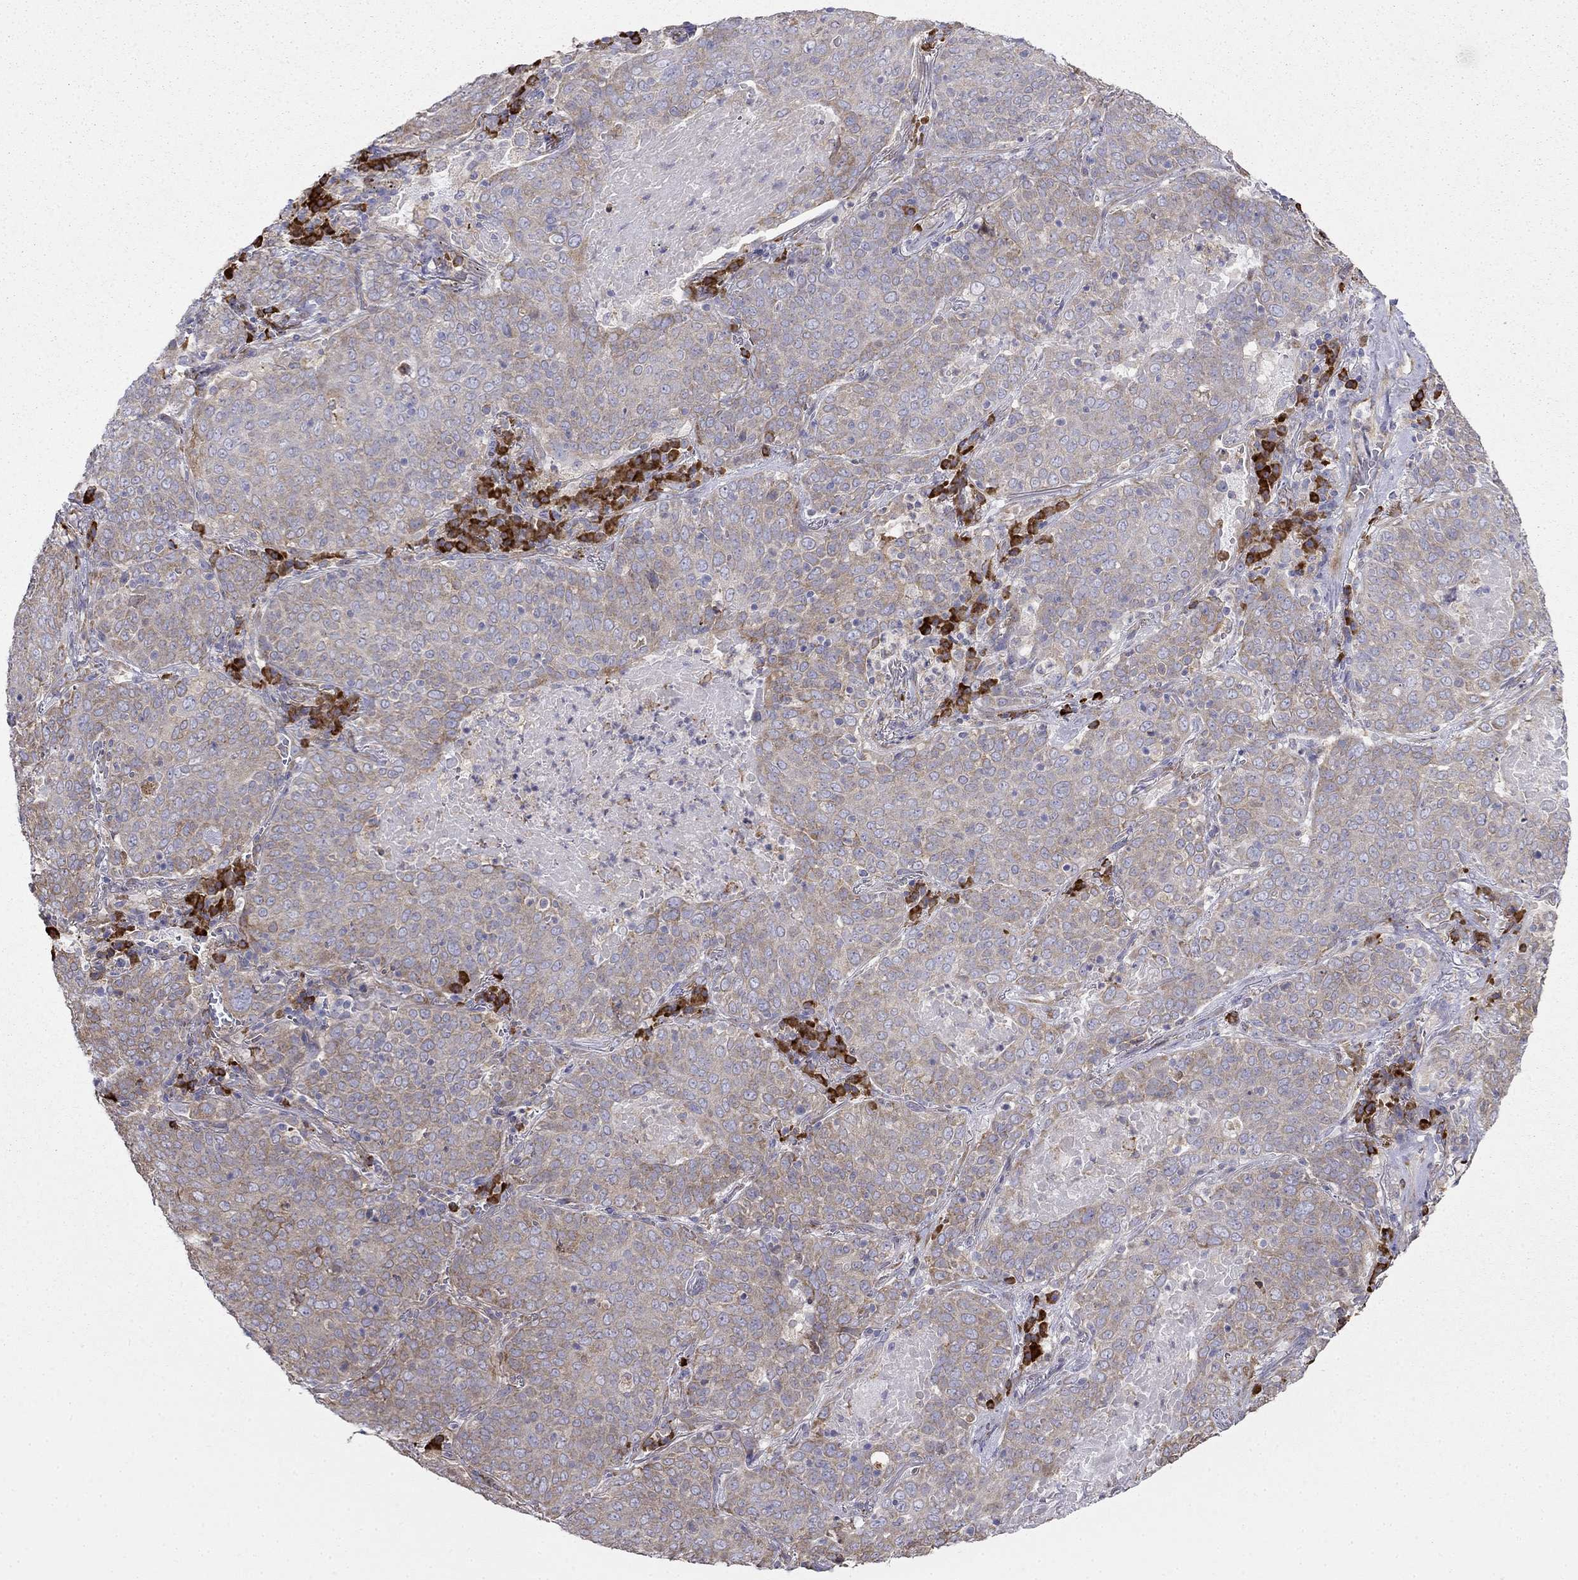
{"staining": {"intensity": "weak", "quantity": ">75%", "location": "cytoplasmic/membranous"}, "tissue": "lung cancer", "cell_type": "Tumor cells", "image_type": "cancer", "snomed": [{"axis": "morphology", "description": "Squamous cell carcinoma, NOS"}, {"axis": "topography", "description": "Lung"}], "caption": "Protein analysis of lung cancer (squamous cell carcinoma) tissue shows weak cytoplasmic/membranous staining in about >75% of tumor cells.", "gene": "LONRF2", "patient": {"sex": "male", "age": 82}}